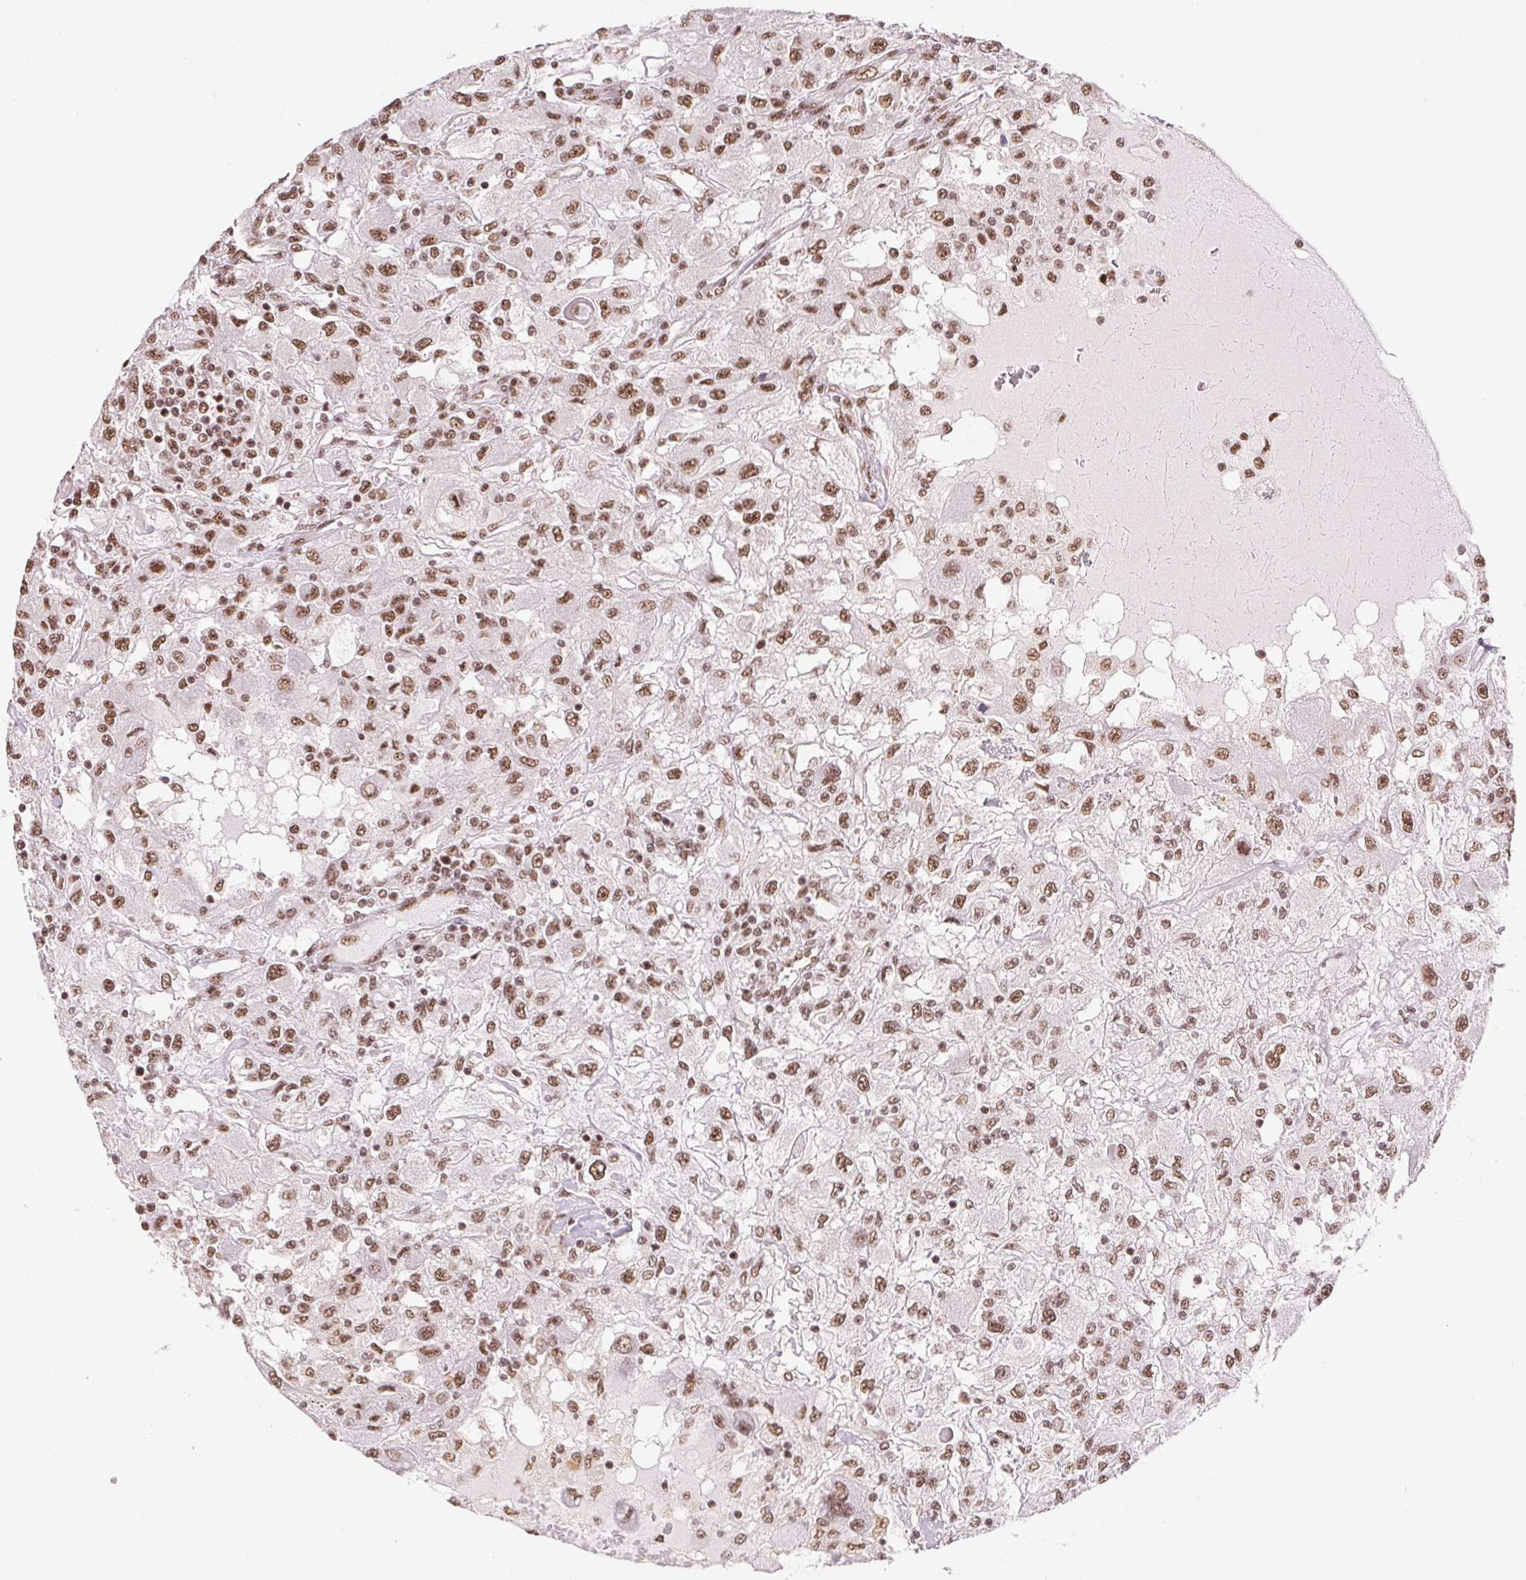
{"staining": {"intensity": "moderate", "quantity": ">75%", "location": "nuclear"}, "tissue": "renal cancer", "cell_type": "Tumor cells", "image_type": "cancer", "snomed": [{"axis": "morphology", "description": "Adenocarcinoma, NOS"}, {"axis": "topography", "description": "Kidney"}], "caption": "Immunohistochemistry (IHC) image of neoplastic tissue: renal cancer stained using immunohistochemistry (IHC) demonstrates medium levels of moderate protein expression localized specifically in the nuclear of tumor cells, appearing as a nuclear brown color.", "gene": "IK", "patient": {"sex": "female", "age": 67}}